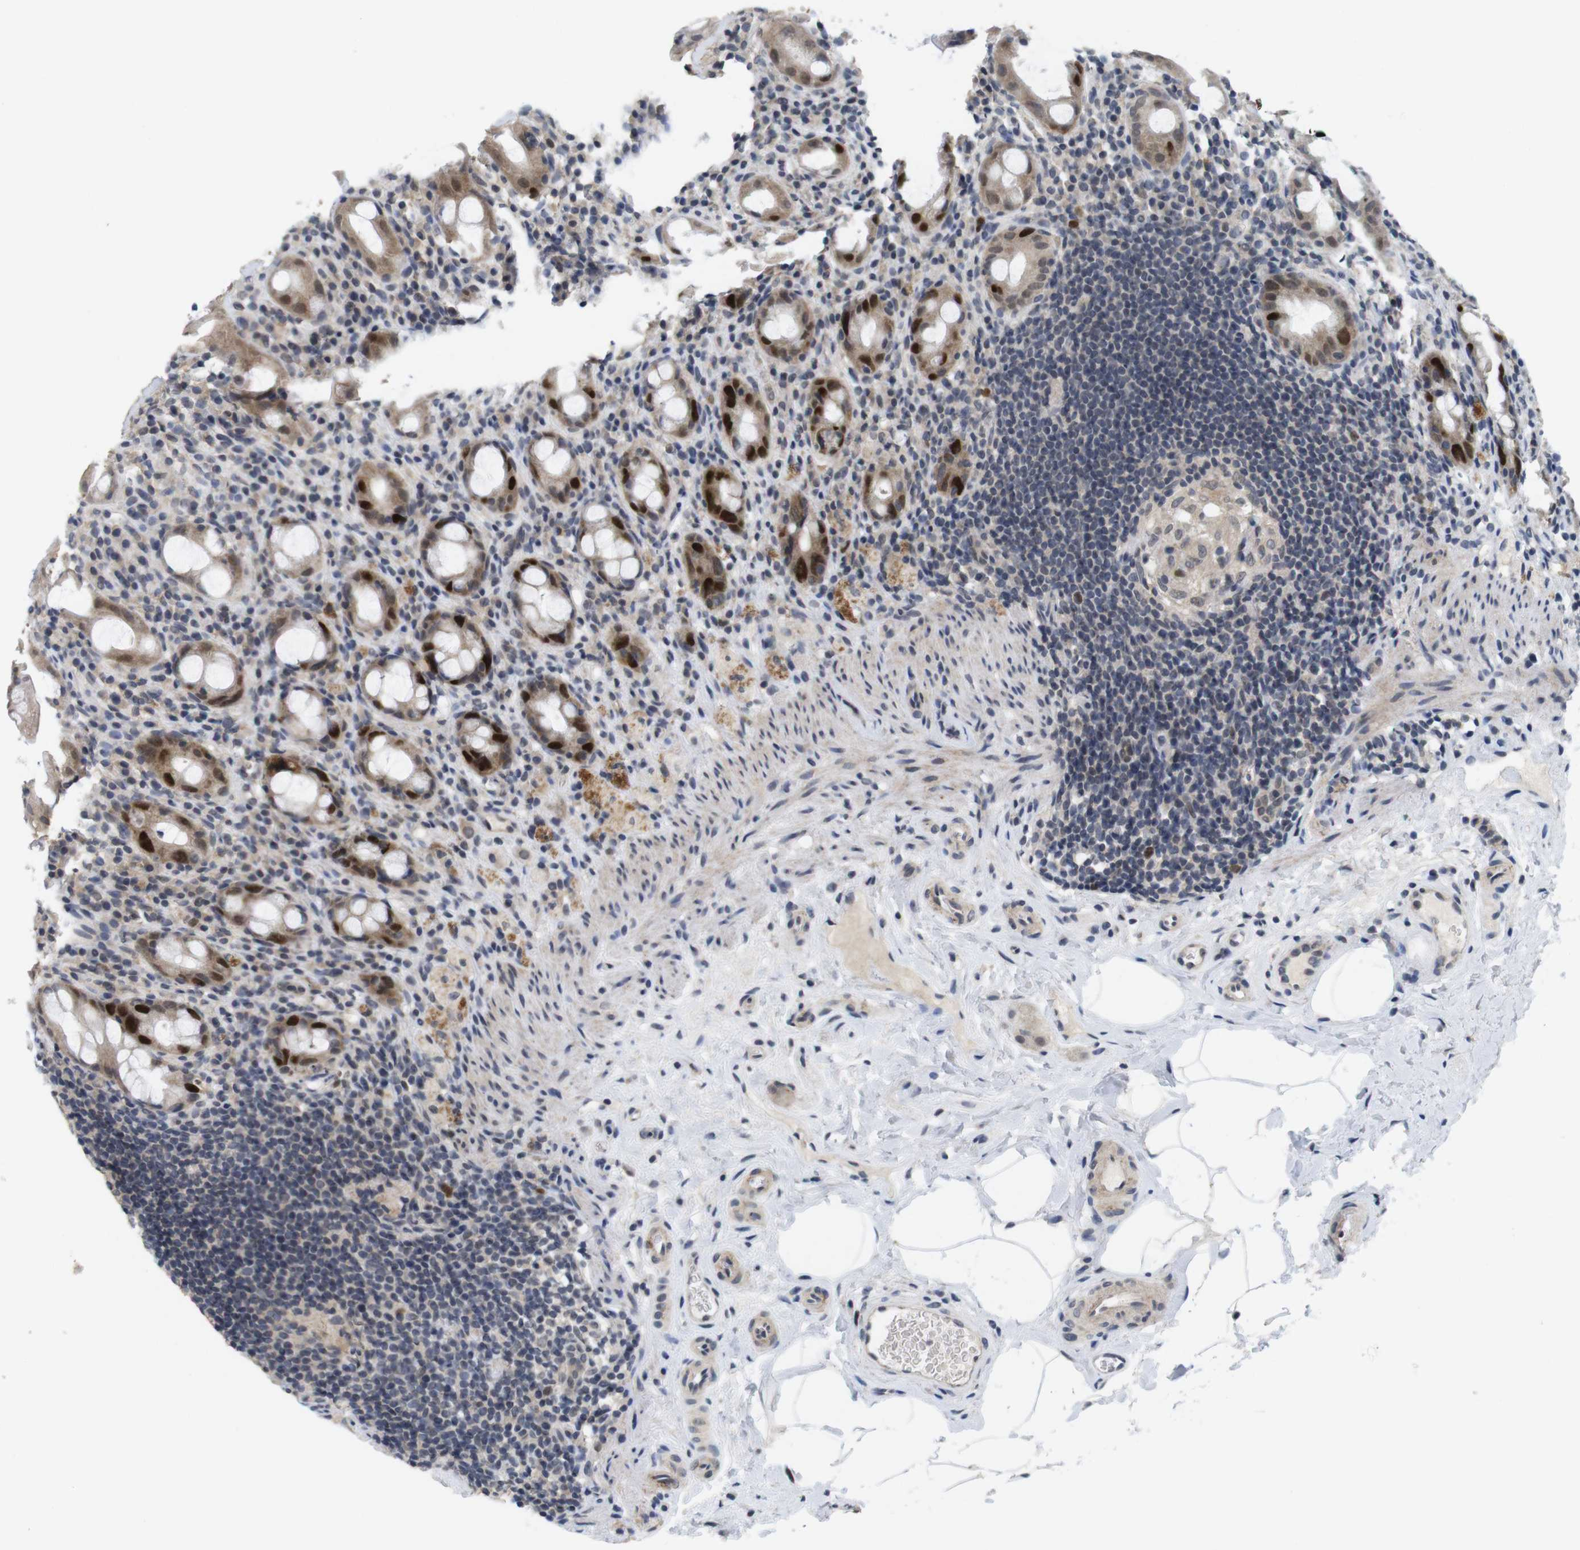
{"staining": {"intensity": "strong", "quantity": "<25%", "location": "cytoplasmic/membranous,nuclear"}, "tissue": "rectum", "cell_type": "Glandular cells", "image_type": "normal", "snomed": [{"axis": "morphology", "description": "Normal tissue, NOS"}, {"axis": "topography", "description": "Rectum"}], "caption": "The immunohistochemical stain highlights strong cytoplasmic/membranous,nuclear positivity in glandular cells of normal rectum.", "gene": "SKP2", "patient": {"sex": "male", "age": 44}}